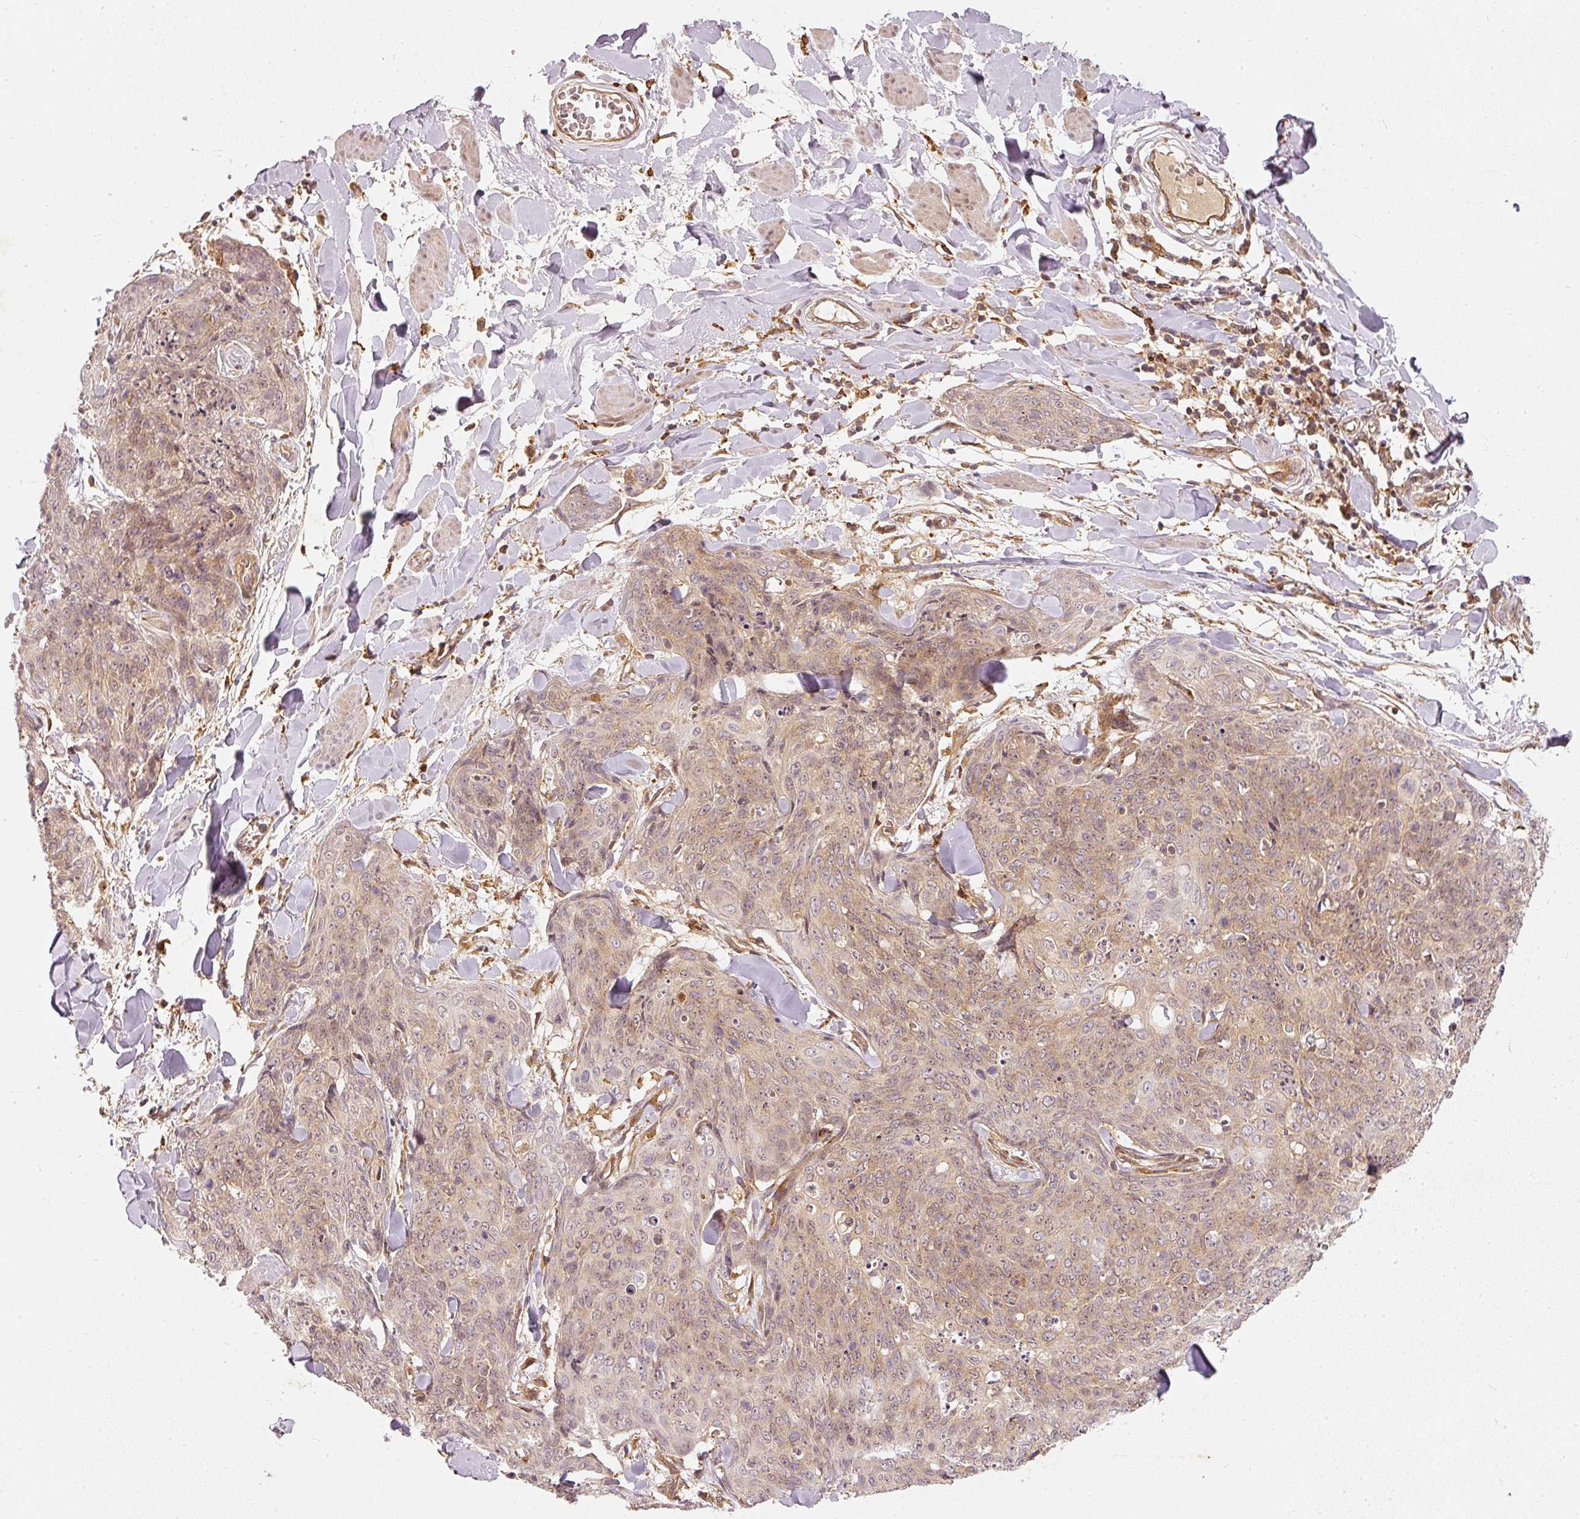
{"staining": {"intensity": "weak", "quantity": "25%-75%", "location": "nuclear"}, "tissue": "skin cancer", "cell_type": "Tumor cells", "image_type": "cancer", "snomed": [{"axis": "morphology", "description": "Squamous cell carcinoma, NOS"}, {"axis": "topography", "description": "Skin"}, {"axis": "topography", "description": "Vulva"}], "caption": "Tumor cells show weak nuclear positivity in about 25%-75% of cells in skin cancer (squamous cell carcinoma).", "gene": "ZNF580", "patient": {"sex": "female", "age": 85}}